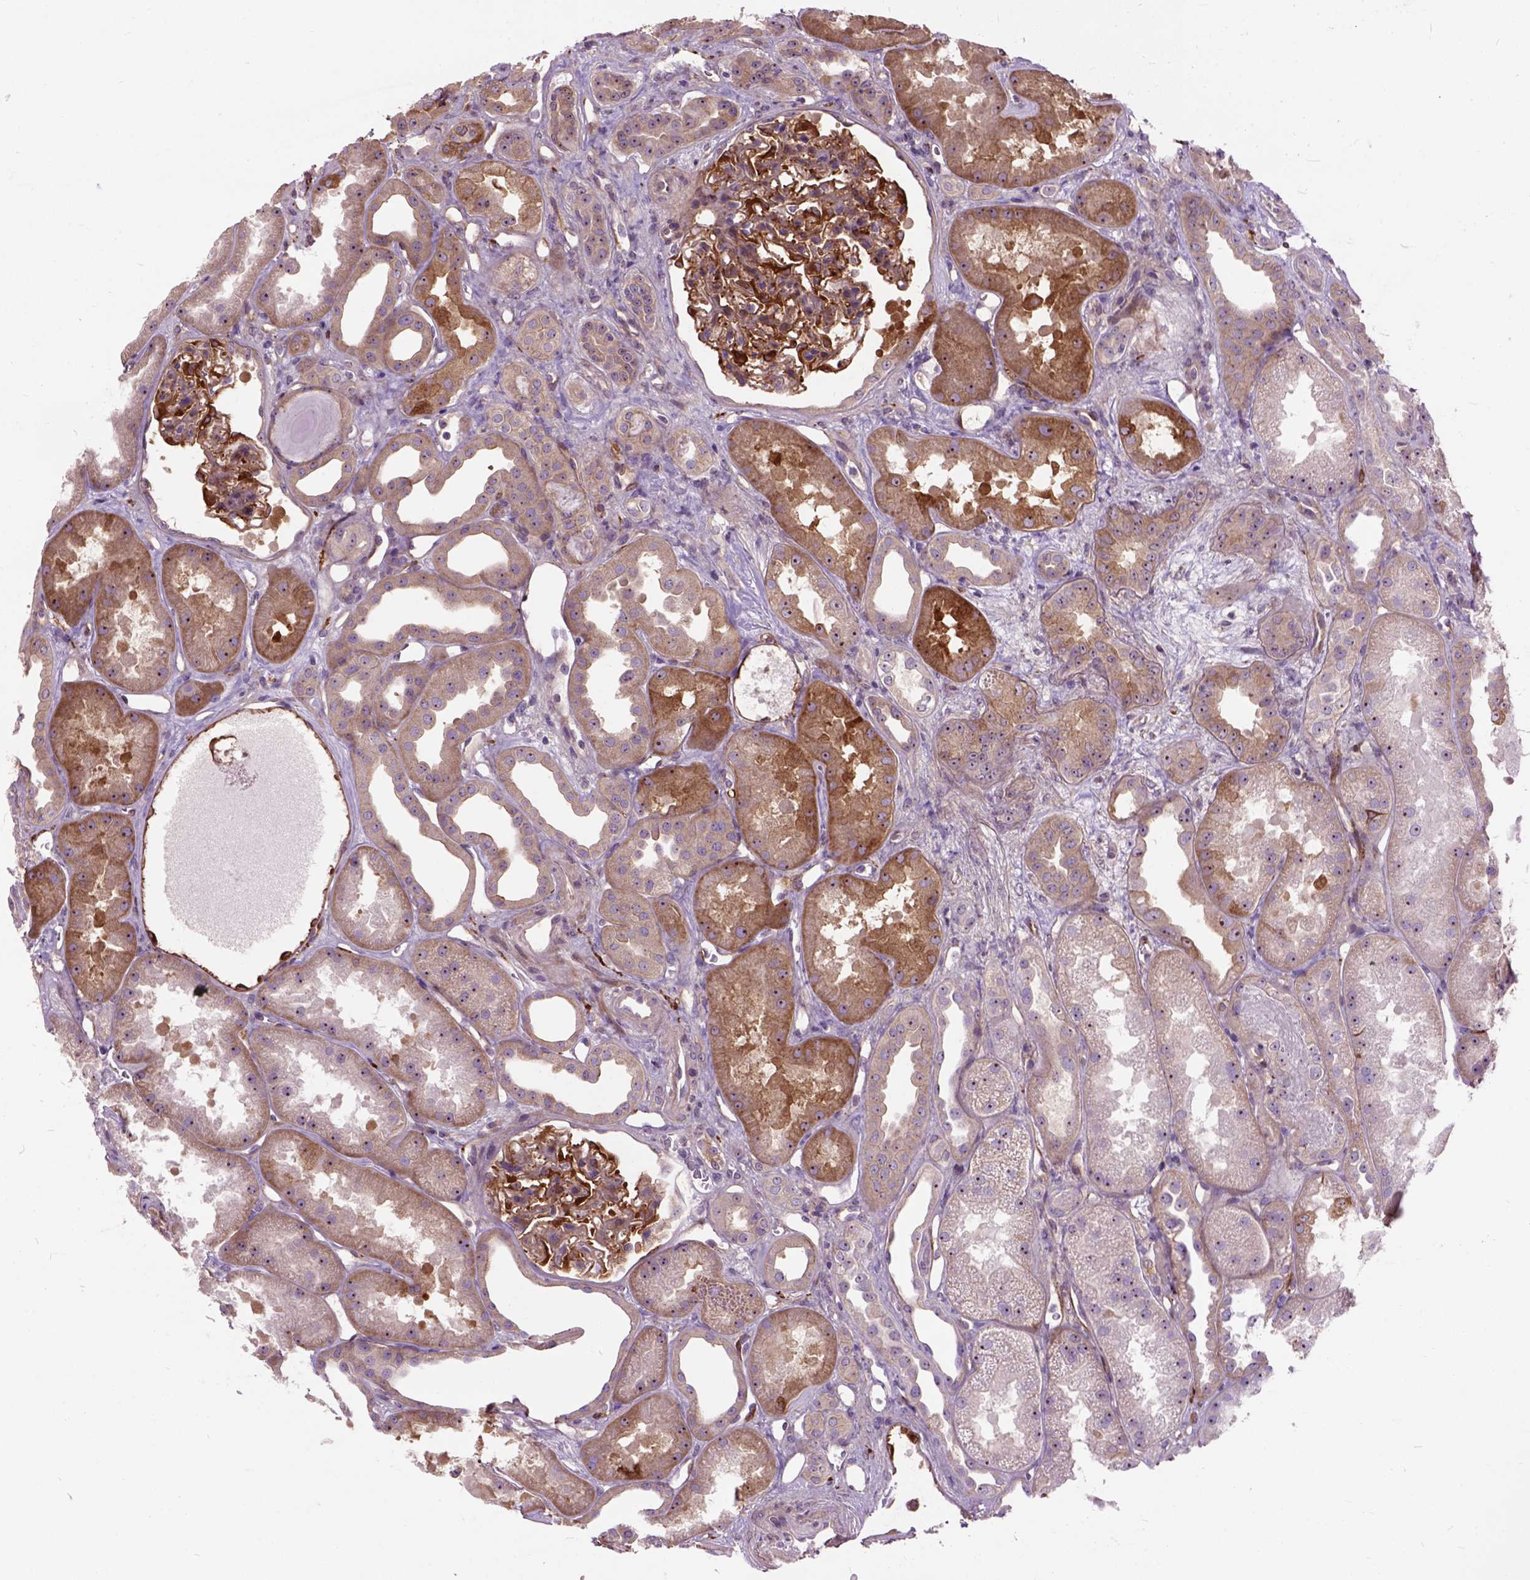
{"staining": {"intensity": "strong", "quantity": ">75%", "location": "cytoplasmic/membranous"}, "tissue": "kidney", "cell_type": "Cells in glomeruli", "image_type": "normal", "snomed": [{"axis": "morphology", "description": "Normal tissue, NOS"}, {"axis": "topography", "description": "Kidney"}], "caption": "Unremarkable kidney demonstrates strong cytoplasmic/membranous staining in about >75% of cells in glomeruli (brown staining indicates protein expression, while blue staining denotes nuclei)..", "gene": "MAPT", "patient": {"sex": "male", "age": 61}}